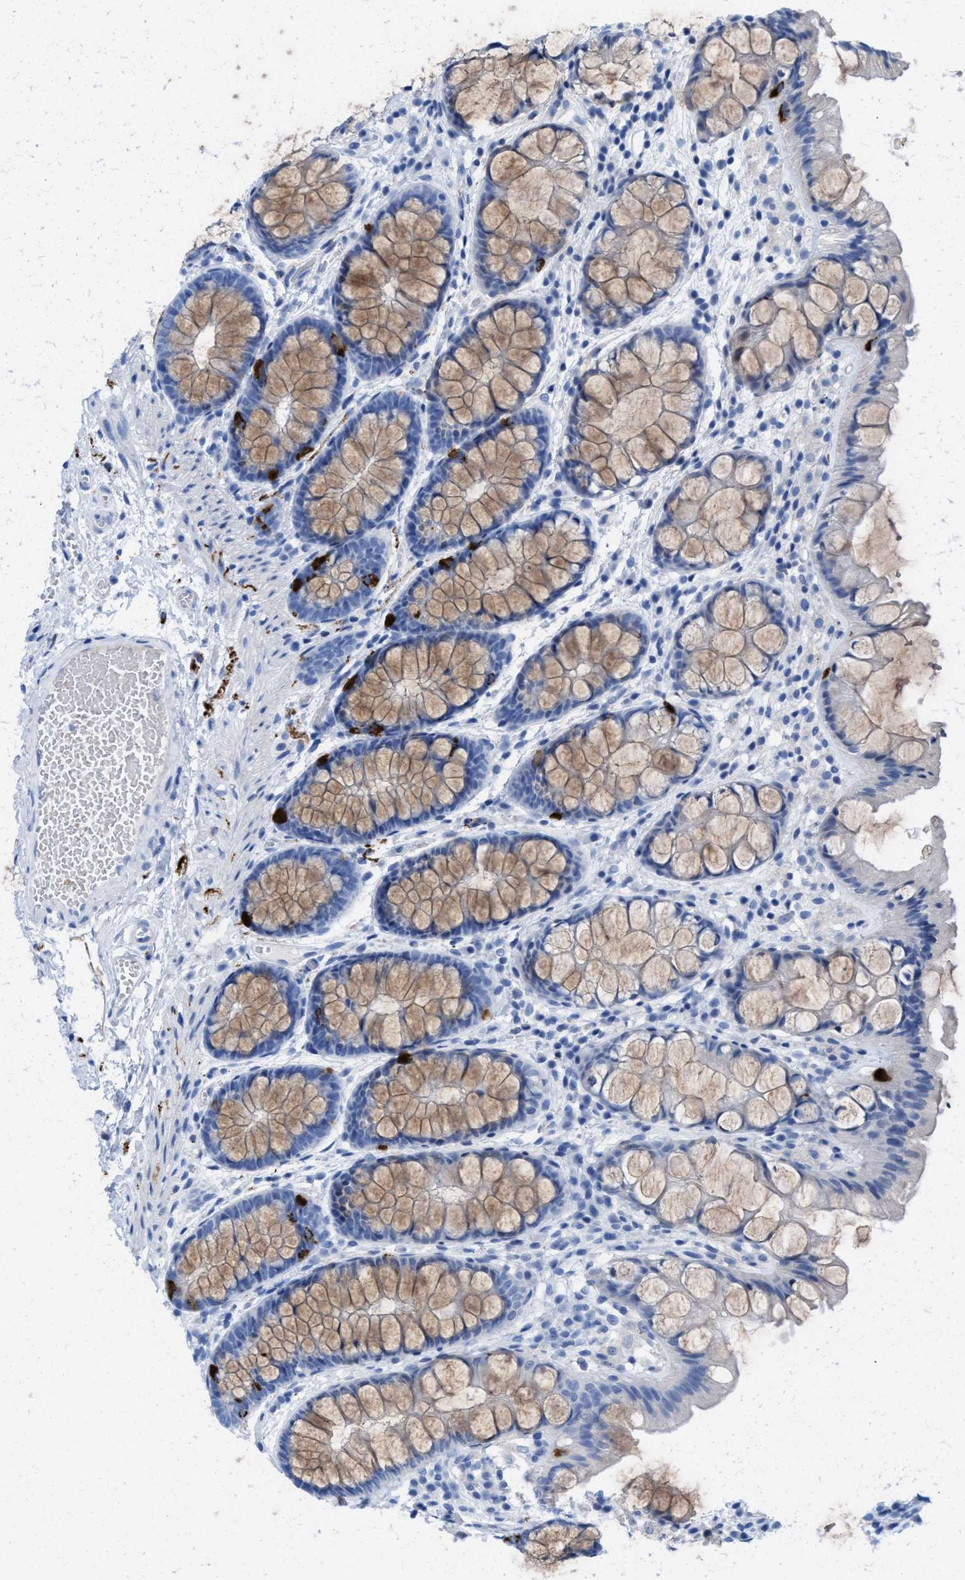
{"staining": {"intensity": "negative", "quantity": "none", "location": "none"}, "tissue": "colon", "cell_type": "Endothelial cells", "image_type": "normal", "snomed": [{"axis": "morphology", "description": "Normal tissue, NOS"}, {"axis": "topography", "description": "Colon"}], "caption": "Immunohistochemical staining of unremarkable colon reveals no significant positivity in endothelial cells.", "gene": "ANKFN1", "patient": {"sex": "male", "age": 47}}